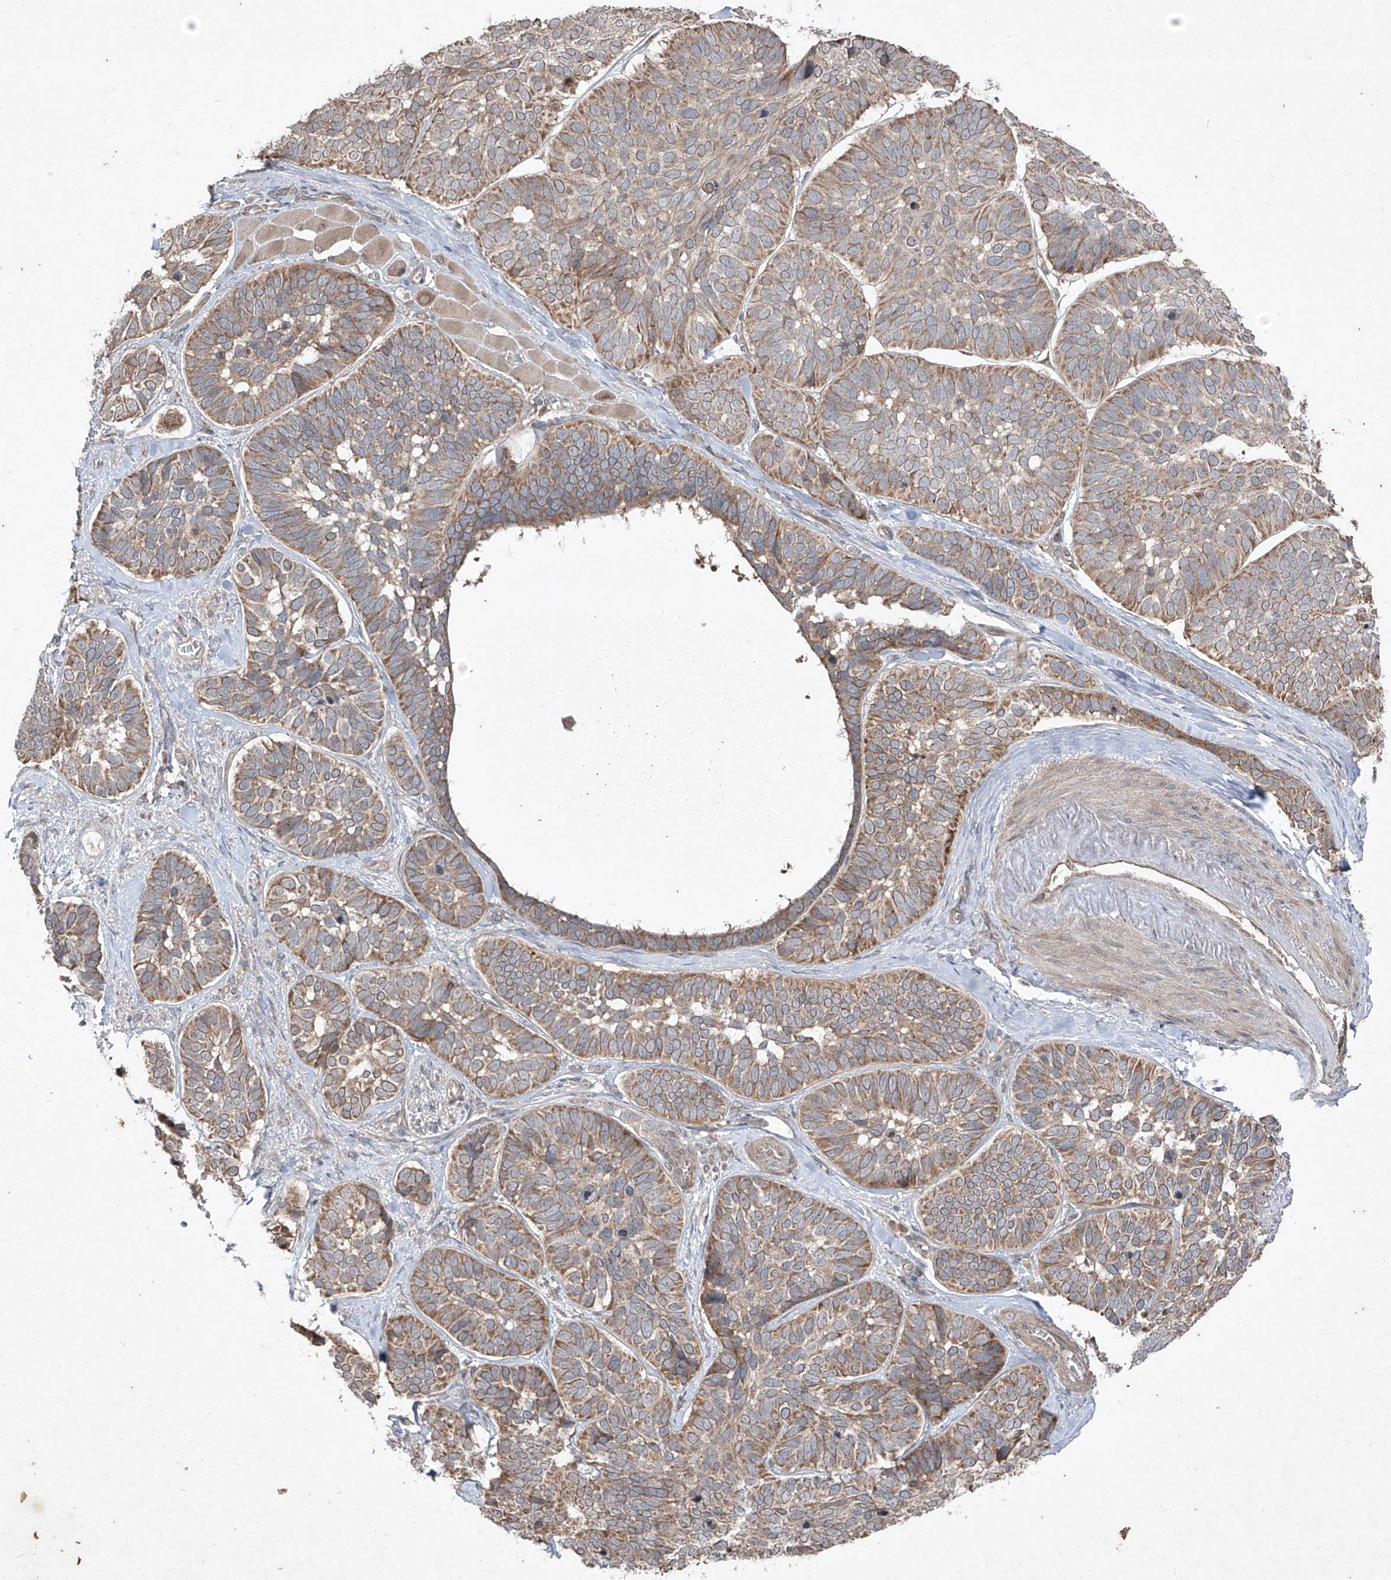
{"staining": {"intensity": "moderate", "quantity": ">75%", "location": "cytoplasmic/membranous"}, "tissue": "skin cancer", "cell_type": "Tumor cells", "image_type": "cancer", "snomed": [{"axis": "morphology", "description": "Basal cell carcinoma"}, {"axis": "topography", "description": "Skin"}], "caption": "A micrograph showing moderate cytoplasmic/membranous staining in approximately >75% of tumor cells in skin cancer, as visualized by brown immunohistochemical staining.", "gene": "ABCD3", "patient": {"sex": "male", "age": 62}}